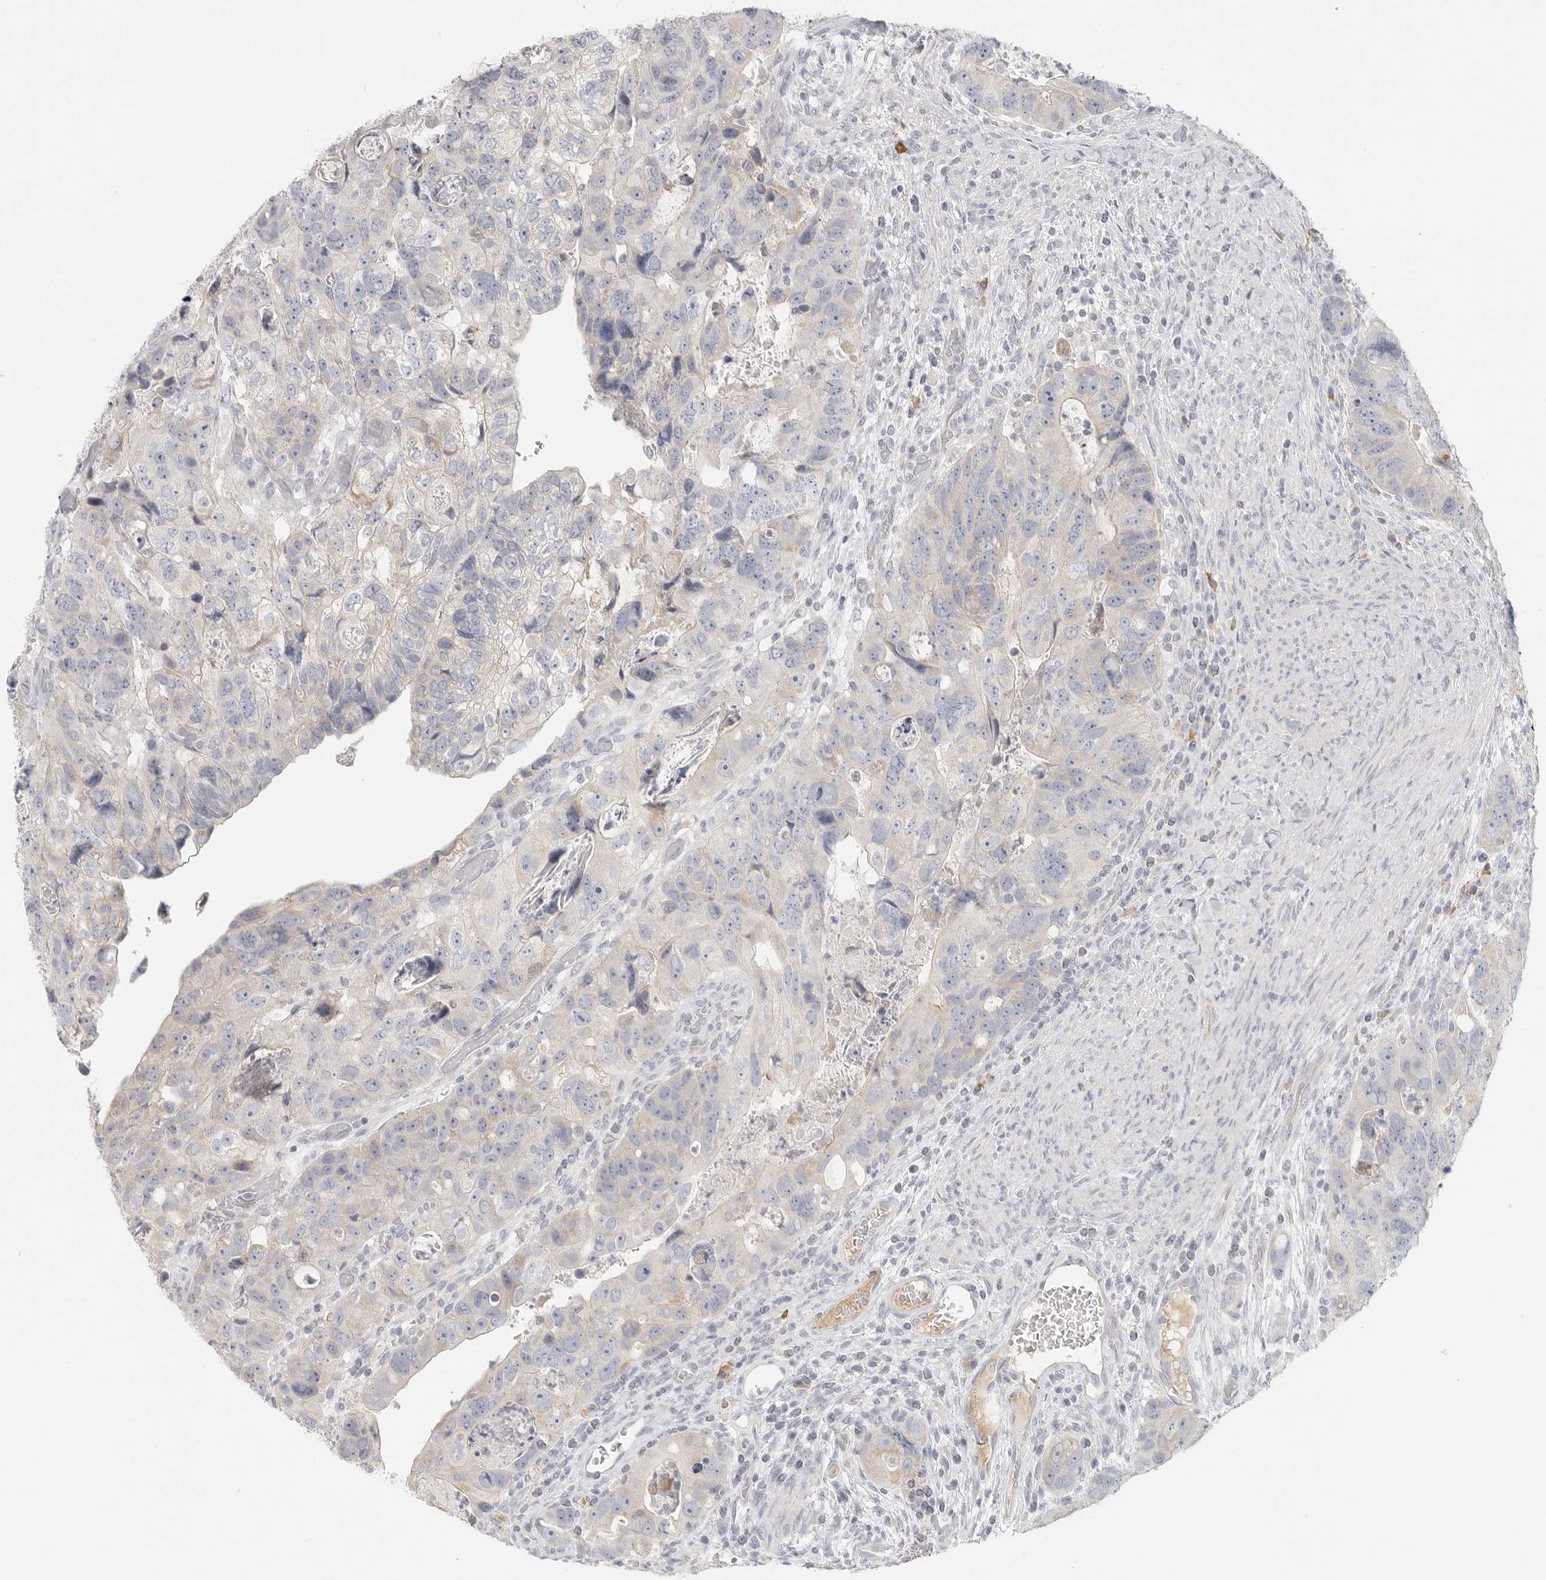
{"staining": {"intensity": "weak", "quantity": "<25%", "location": "cytoplasmic/membranous"}, "tissue": "colorectal cancer", "cell_type": "Tumor cells", "image_type": "cancer", "snomed": [{"axis": "morphology", "description": "Adenocarcinoma, NOS"}, {"axis": "topography", "description": "Rectum"}], "caption": "Adenocarcinoma (colorectal) was stained to show a protein in brown. There is no significant positivity in tumor cells.", "gene": "SLC25A36", "patient": {"sex": "male", "age": 59}}